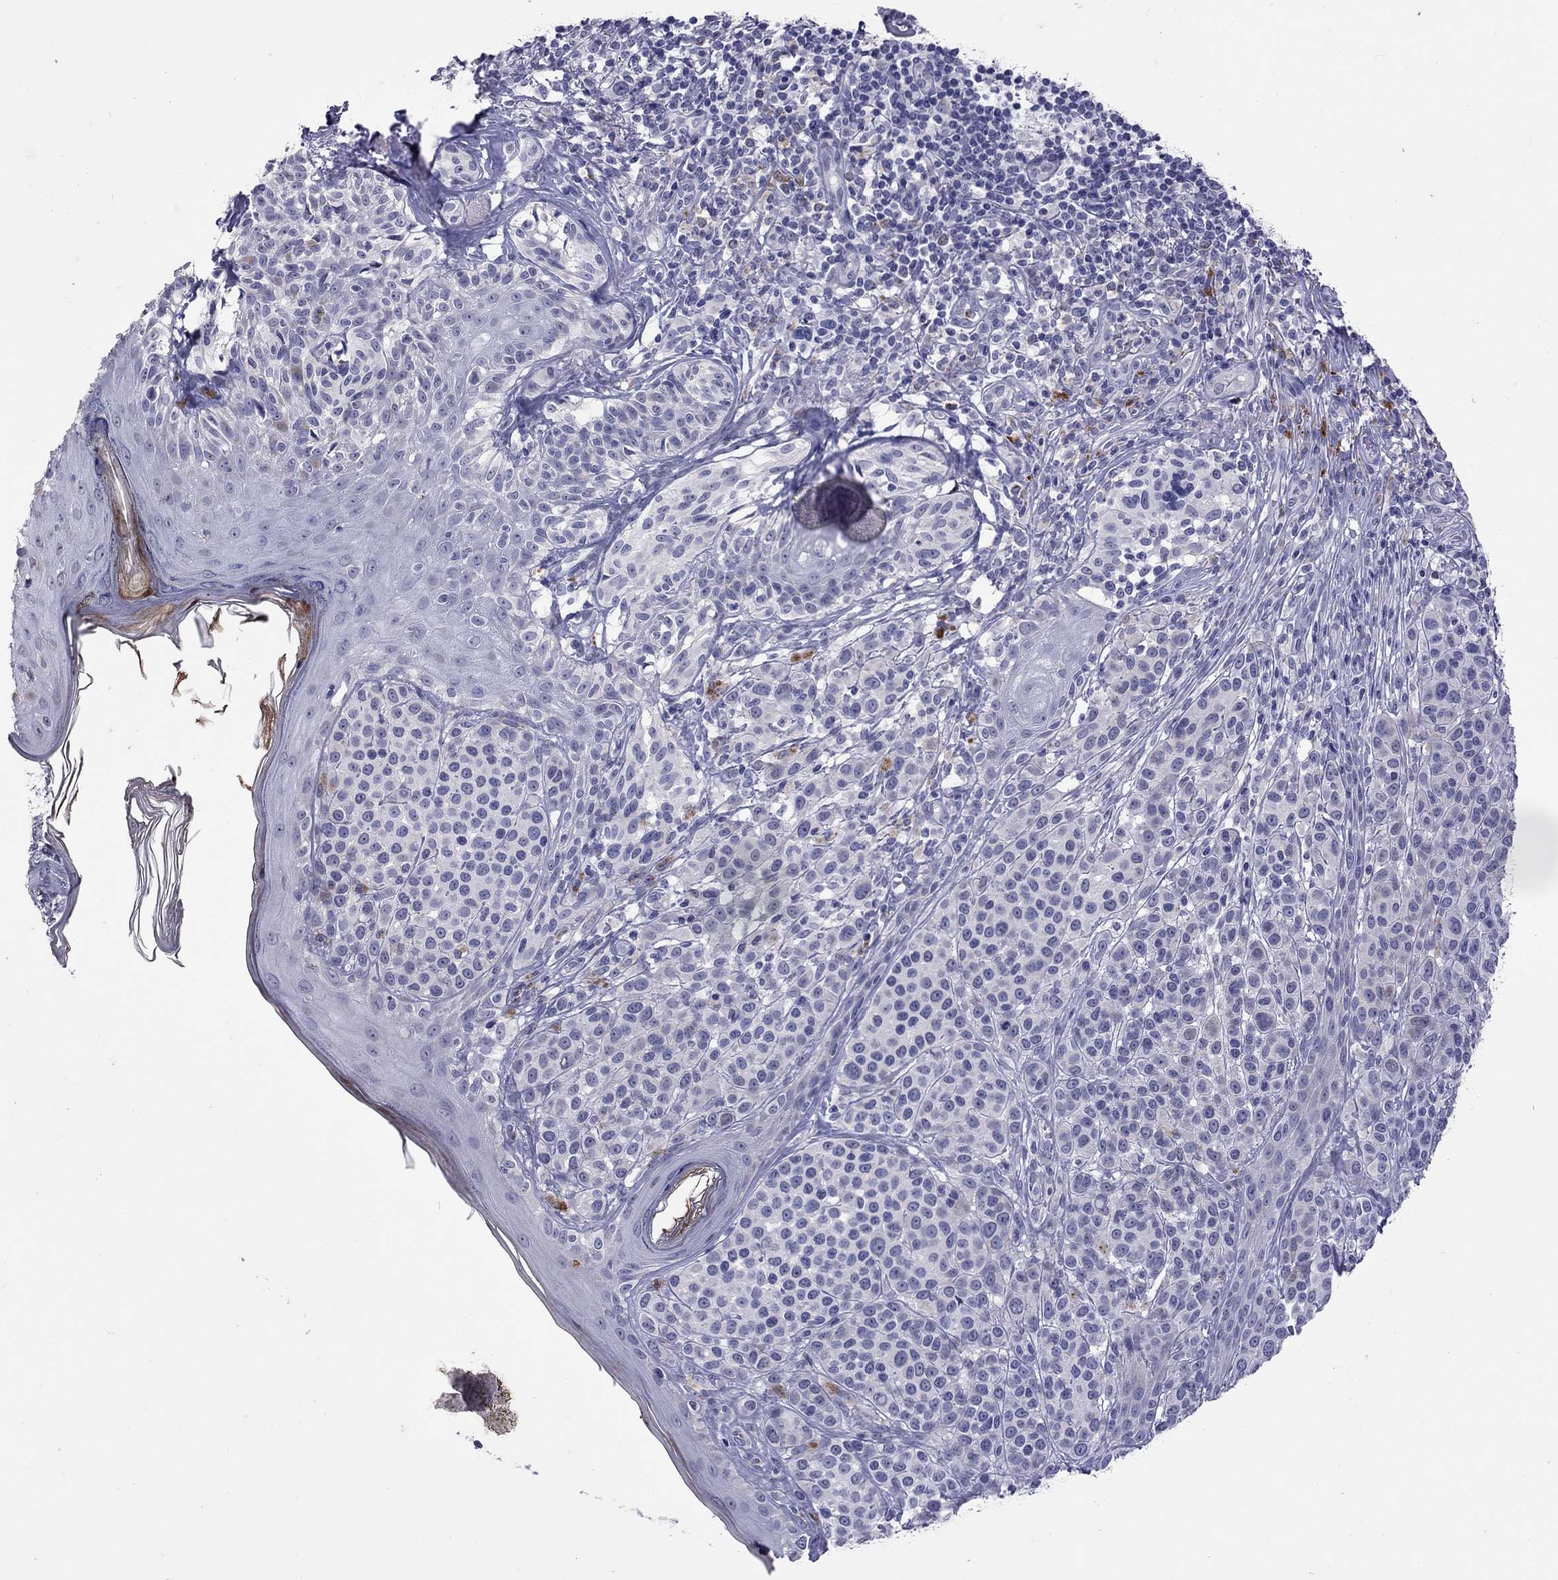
{"staining": {"intensity": "negative", "quantity": "none", "location": "none"}, "tissue": "melanoma", "cell_type": "Tumor cells", "image_type": "cancer", "snomed": [{"axis": "morphology", "description": "Malignant melanoma, NOS"}, {"axis": "topography", "description": "Skin"}], "caption": "Immunohistochemistry (IHC) histopathology image of neoplastic tissue: human melanoma stained with DAB demonstrates no significant protein expression in tumor cells.", "gene": "SLAMF1", "patient": {"sex": "male", "age": 79}}